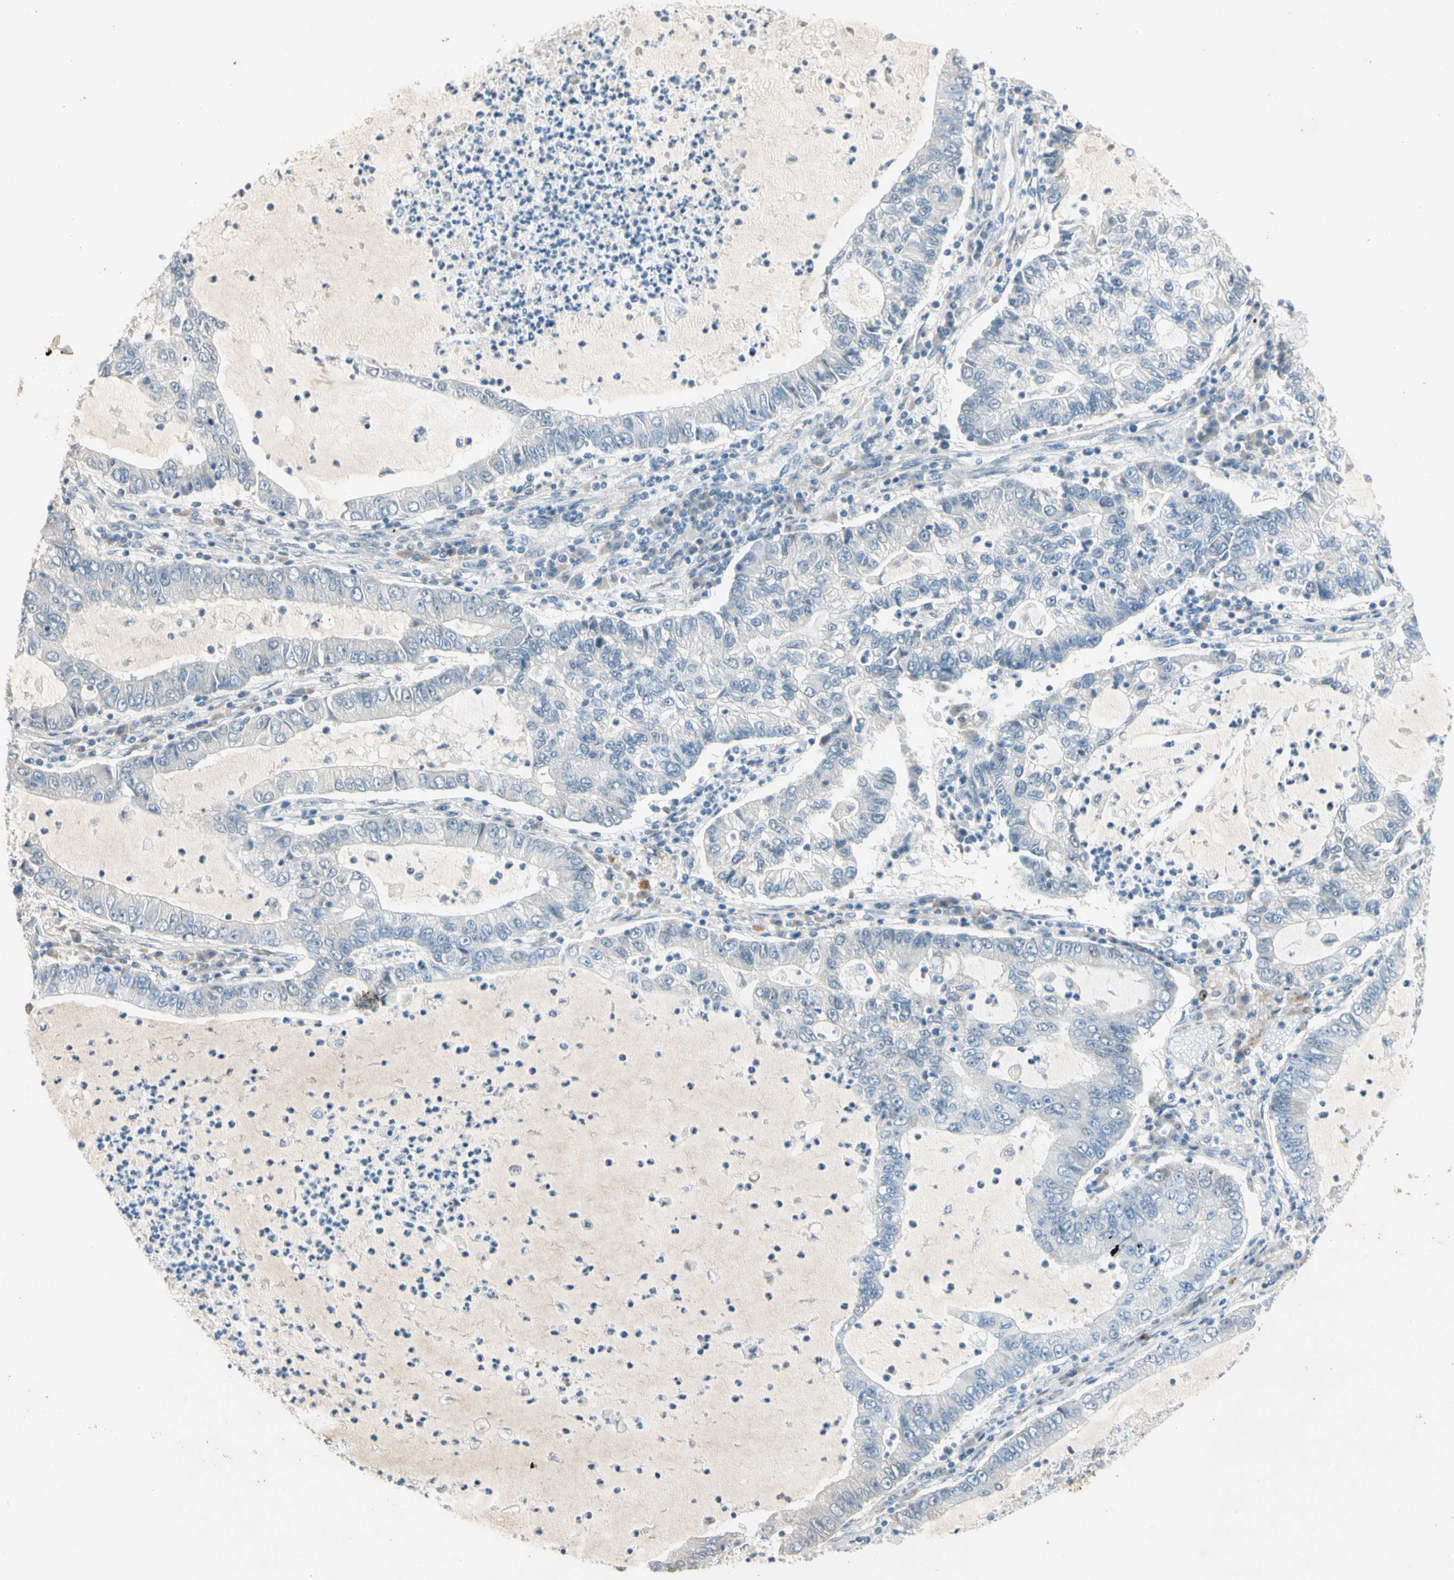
{"staining": {"intensity": "negative", "quantity": "none", "location": "none"}, "tissue": "lung cancer", "cell_type": "Tumor cells", "image_type": "cancer", "snomed": [{"axis": "morphology", "description": "Adenocarcinoma, NOS"}, {"axis": "topography", "description": "Lung"}], "caption": "This is a histopathology image of immunohistochemistry (IHC) staining of lung adenocarcinoma, which shows no staining in tumor cells.", "gene": "SERPIND1", "patient": {"sex": "female", "age": 51}}